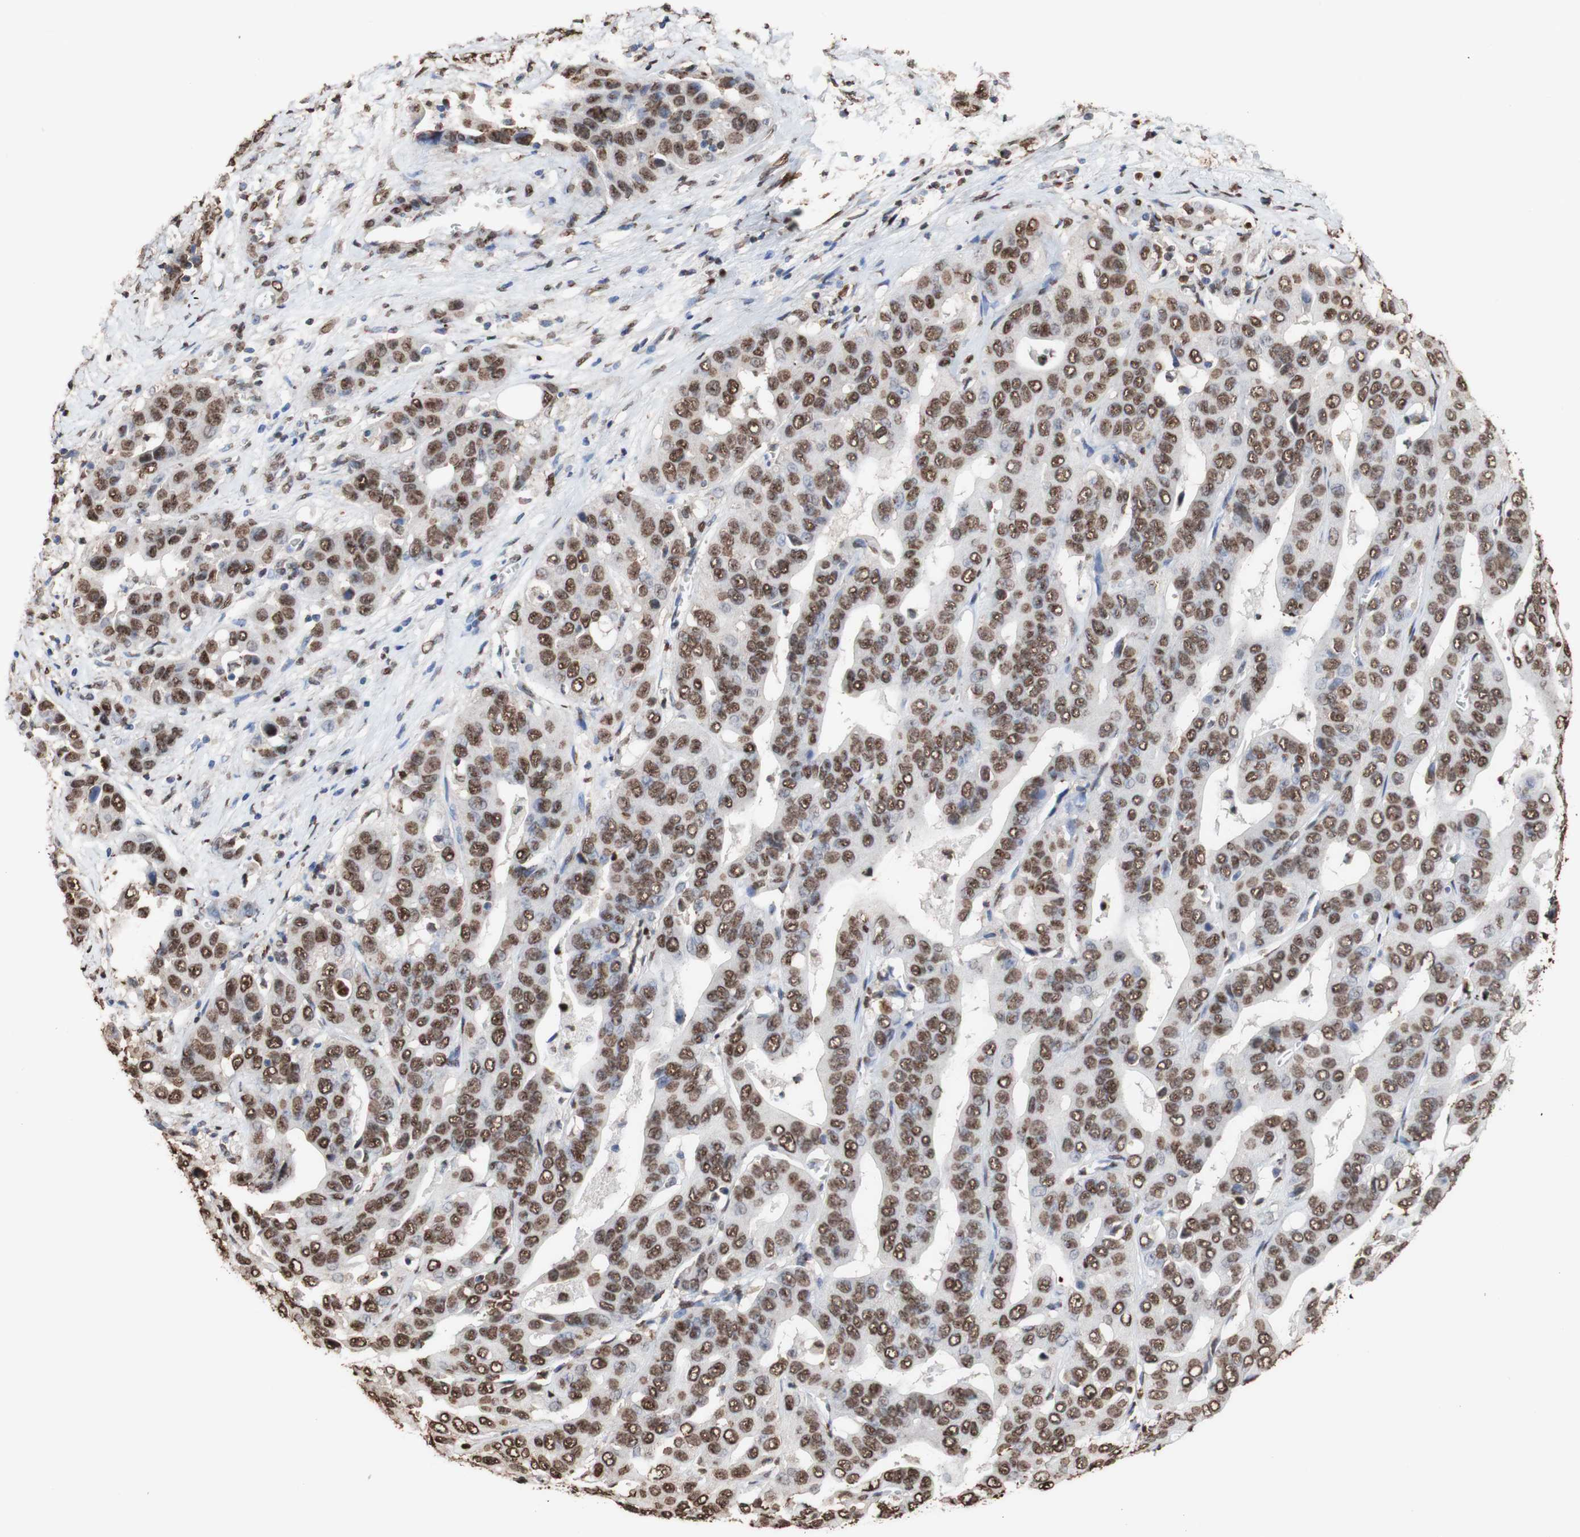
{"staining": {"intensity": "strong", "quantity": ">75%", "location": "cytoplasmic/membranous,nuclear"}, "tissue": "liver cancer", "cell_type": "Tumor cells", "image_type": "cancer", "snomed": [{"axis": "morphology", "description": "Cholangiocarcinoma"}, {"axis": "topography", "description": "Liver"}], "caption": "This micrograph demonstrates immunohistochemistry (IHC) staining of human liver cholangiocarcinoma, with high strong cytoplasmic/membranous and nuclear expression in about >75% of tumor cells.", "gene": "PIDD1", "patient": {"sex": "female", "age": 52}}